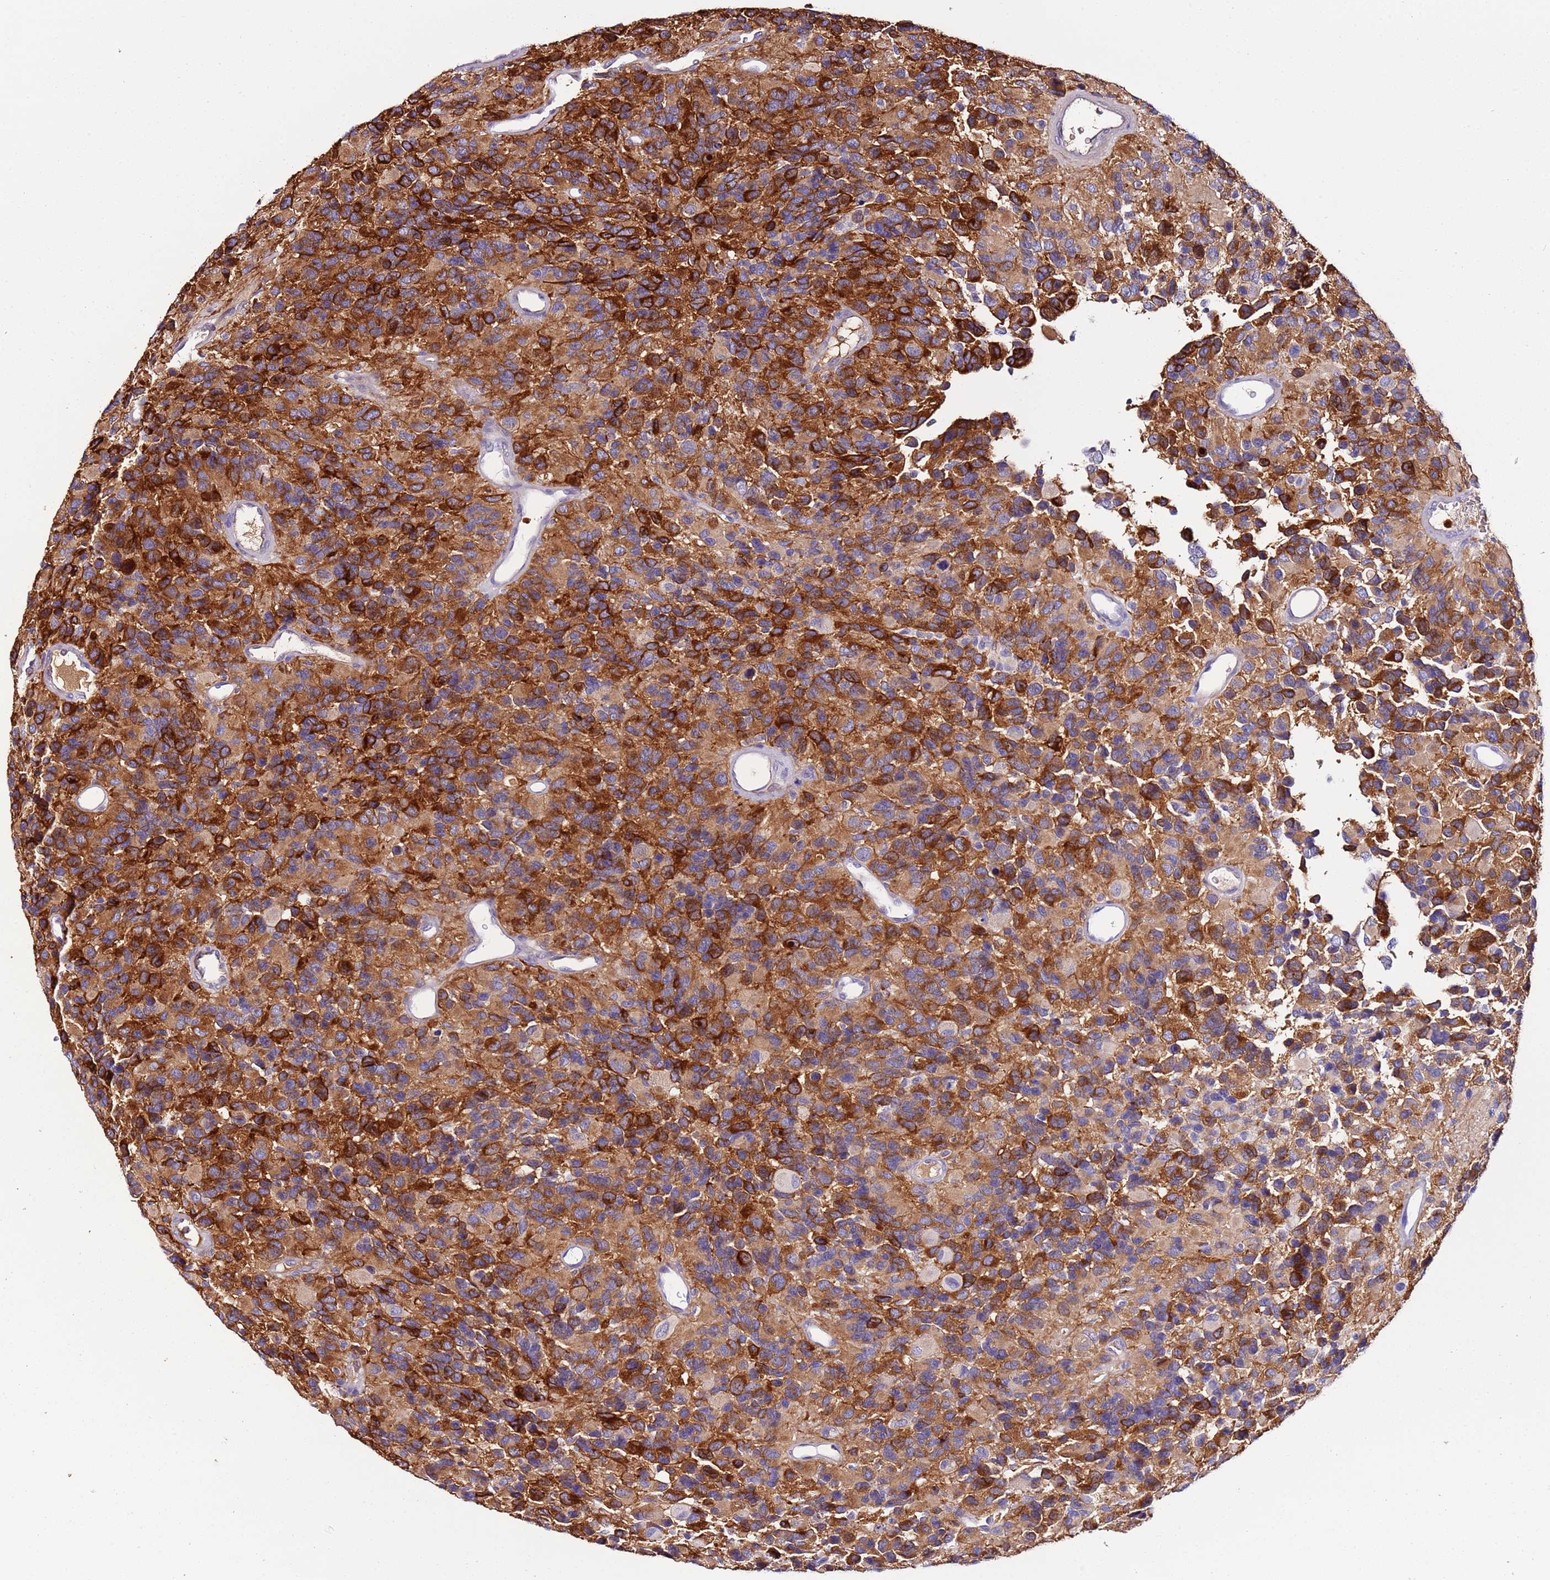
{"staining": {"intensity": "strong", "quantity": "25%-75%", "location": "cytoplasmic/membranous"}, "tissue": "glioma", "cell_type": "Tumor cells", "image_type": "cancer", "snomed": [{"axis": "morphology", "description": "Glioma, malignant, High grade"}, {"axis": "topography", "description": "Brain"}], "caption": "Glioma stained for a protein (brown) shows strong cytoplasmic/membranous positive staining in about 25%-75% of tumor cells.", "gene": "FAM174C", "patient": {"sex": "male", "age": 77}}